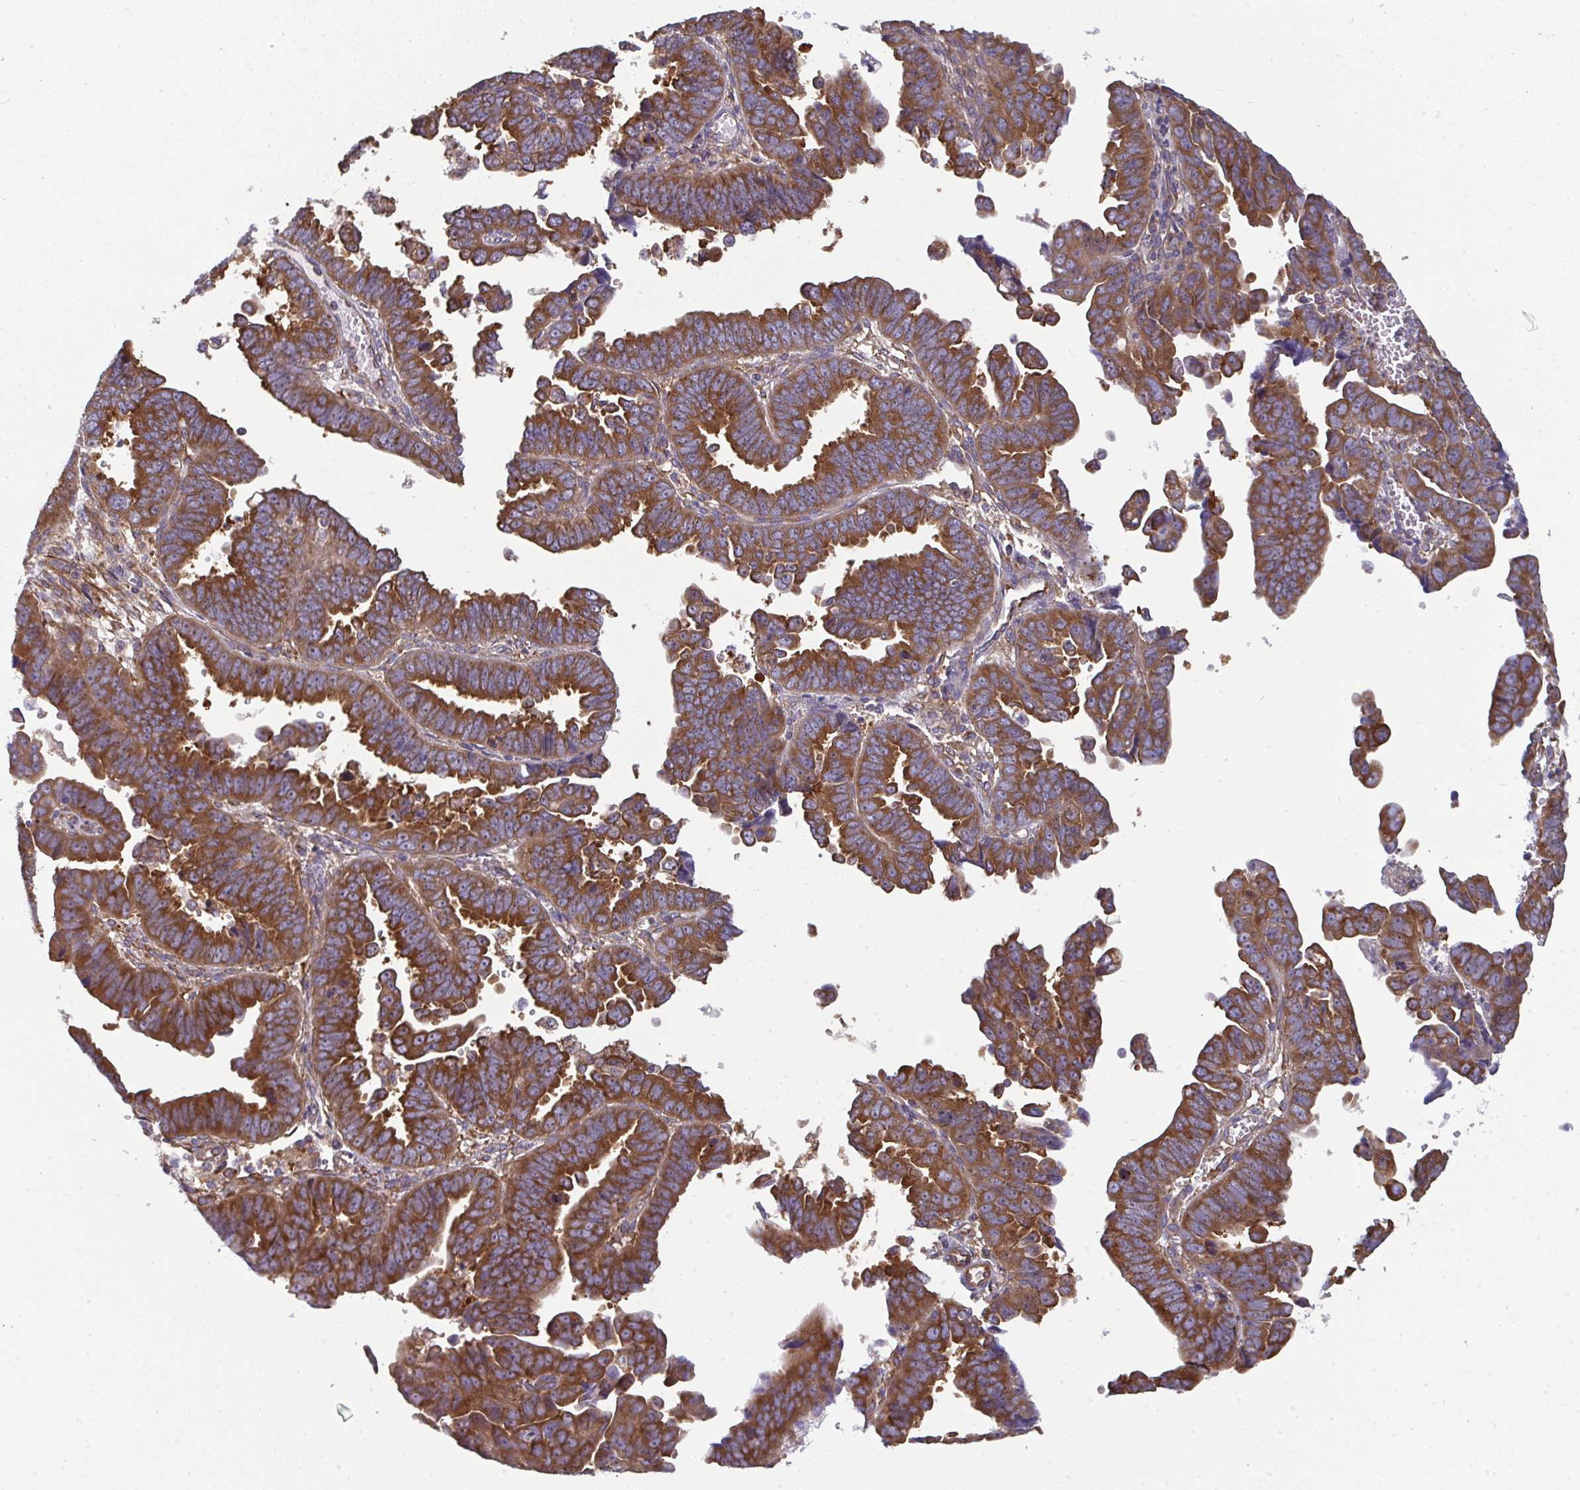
{"staining": {"intensity": "strong", "quantity": ">75%", "location": "cytoplasmic/membranous"}, "tissue": "endometrial cancer", "cell_type": "Tumor cells", "image_type": "cancer", "snomed": [{"axis": "morphology", "description": "Adenocarcinoma, NOS"}, {"axis": "topography", "description": "Endometrium"}], "caption": "Human adenocarcinoma (endometrial) stained for a protein (brown) demonstrates strong cytoplasmic/membranous positive expression in about >75% of tumor cells.", "gene": "DYNC1I2", "patient": {"sex": "female", "age": 75}}